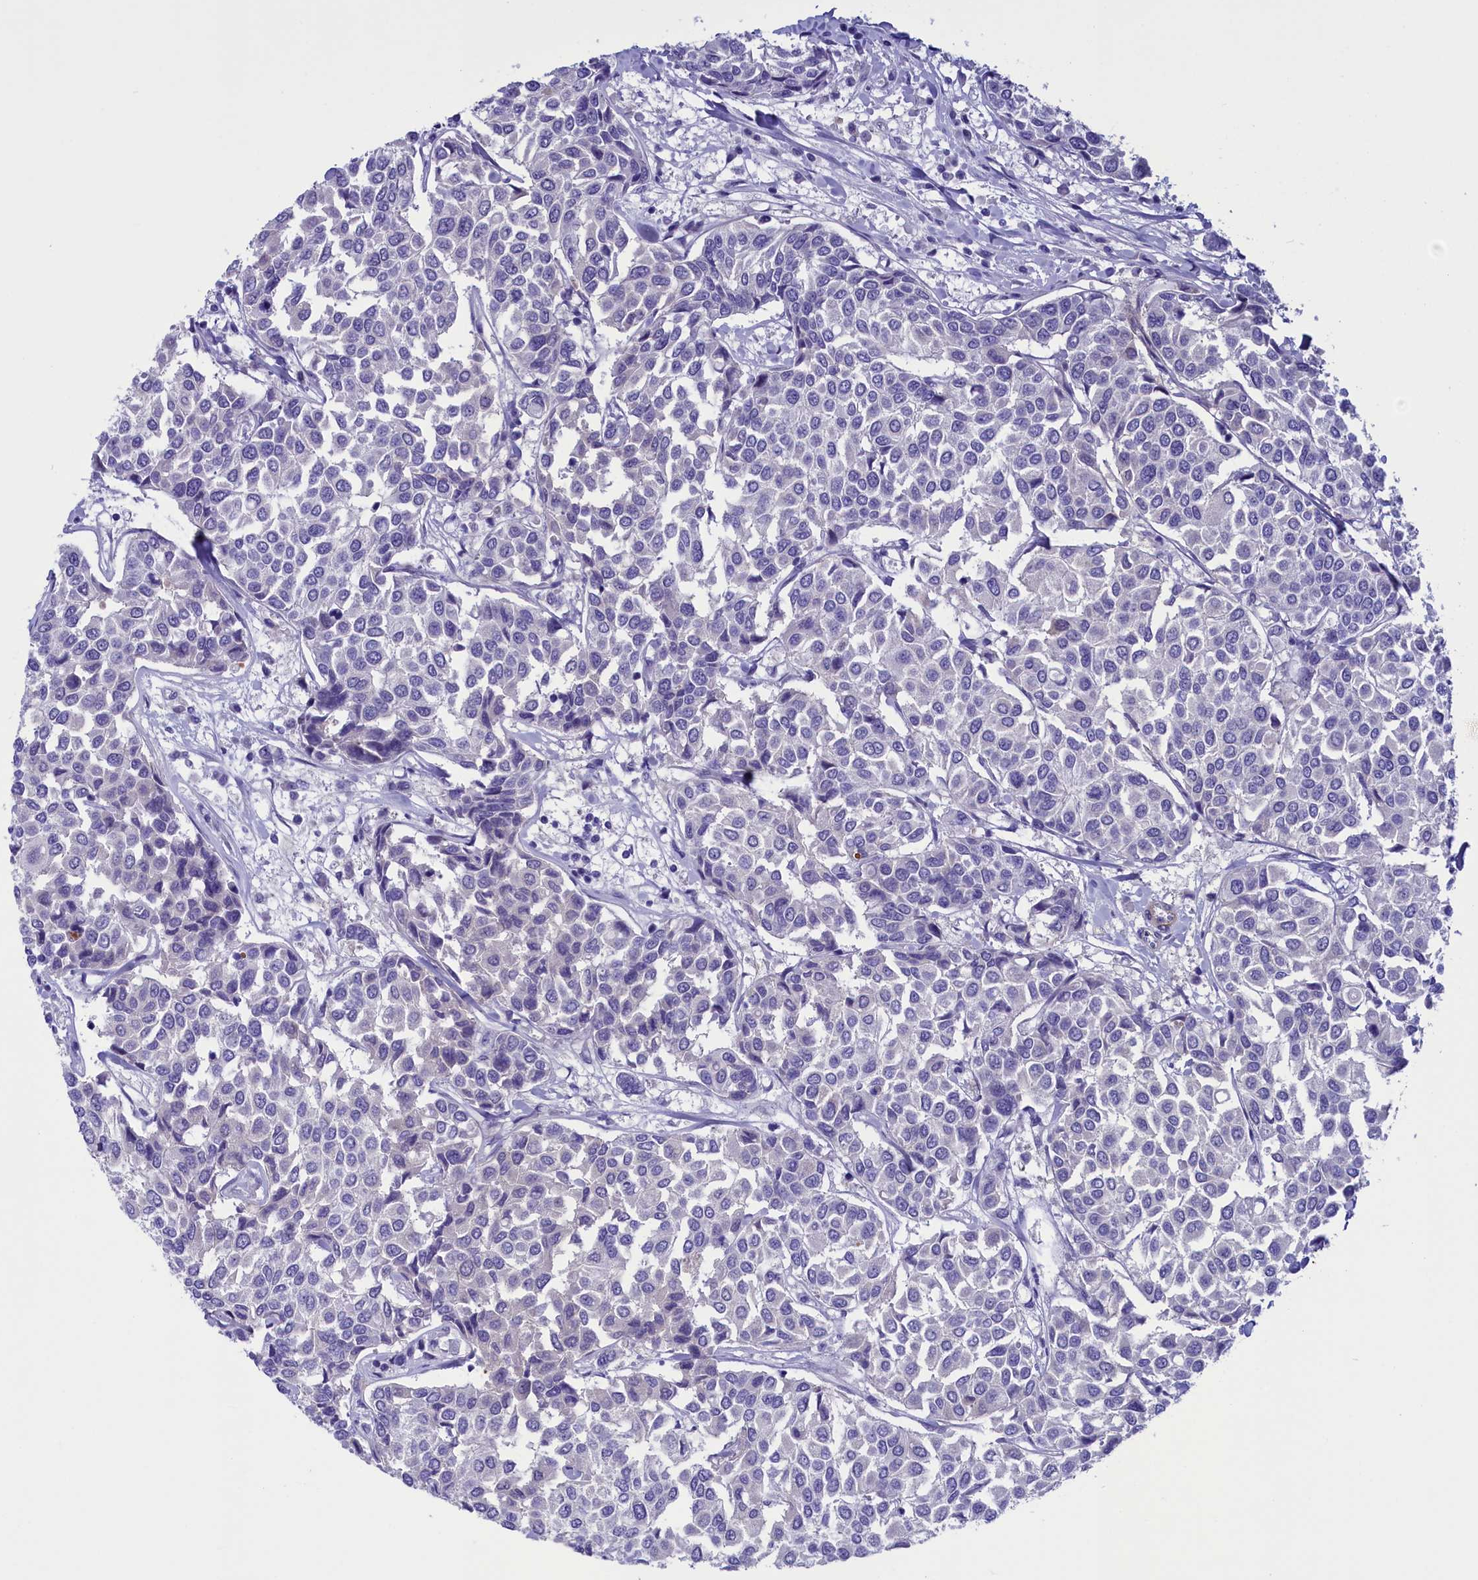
{"staining": {"intensity": "negative", "quantity": "none", "location": "none"}, "tissue": "breast cancer", "cell_type": "Tumor cells", "image_type": "cancer", "snomed": [{"axis": "morphology", "description": "Duct carcinoma"}, {"axis": "topography", "description": "Breast"}], "caption": "Histopathology image shows no protein staining in tumor cells of breast cancer (intraductal carcinoma) tissue.", "gene": "LOXL1", "patient": {"sex": "female", "age": 55}}